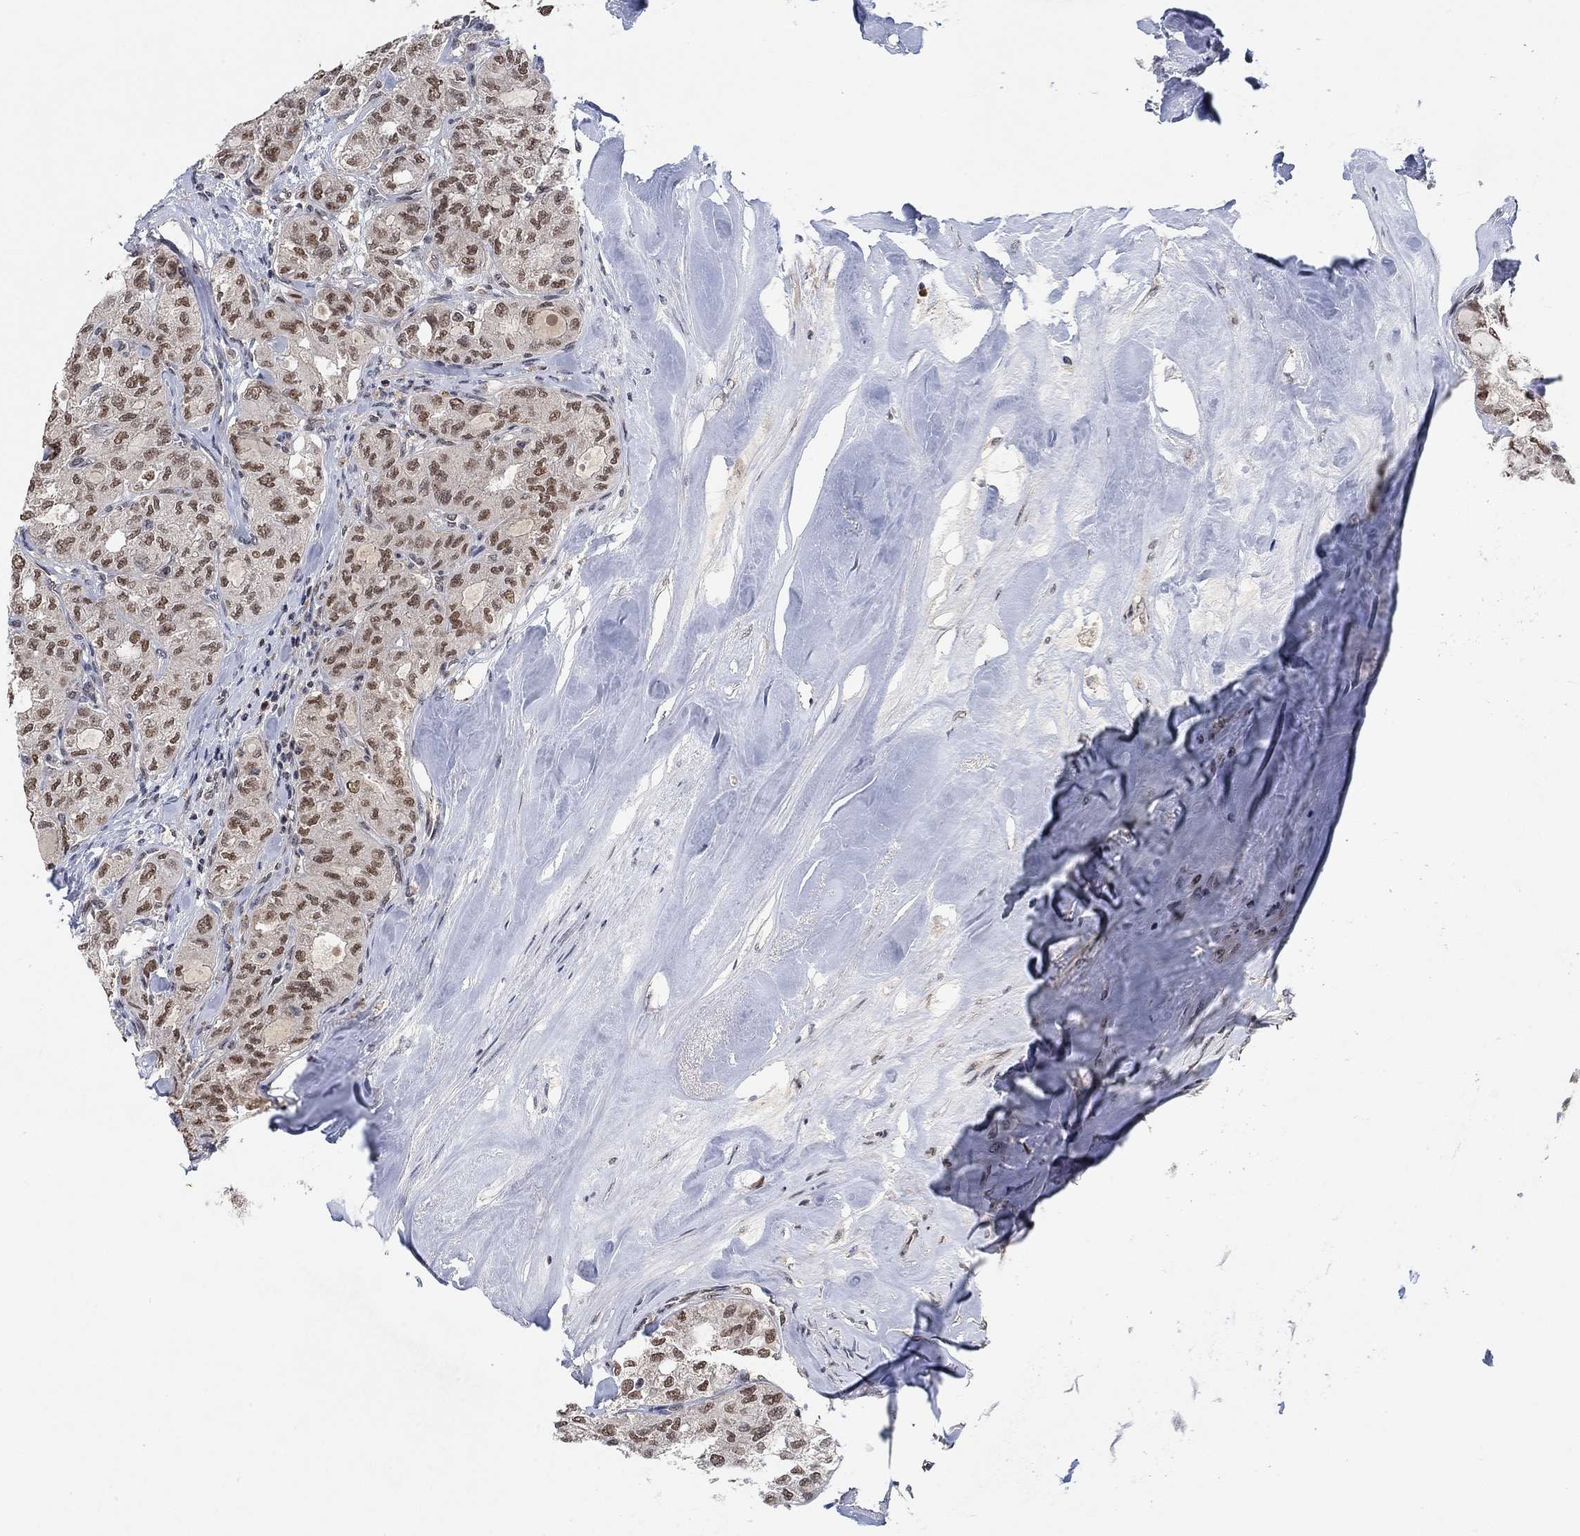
{"staining": {"intensity": "moderate", "quantity": ">75%", "location": "nuclear"}, "tissue": "thyroid cancer", "cell_type": "Tumor cells", "image_type": "cancer", "snomed": [{"axis": "morphology", "description": "Follicular adenoma carcinoma, NOS"}, {"axis": "topography", "description": "Thyroid gland"}], "caption": "Thyroid cancer tissue displays moderate nuclear expression in approximately >75% of tumor cells, visualized by immunohistochemistry. (Stains: DAB (3,3'-diaminobenzidine) in brown, nuclei in blue, Microscopy: brightfield microscopy at high magnification).", "gene": "THAP8", "patient": {"sex": "male", "age": 75}}